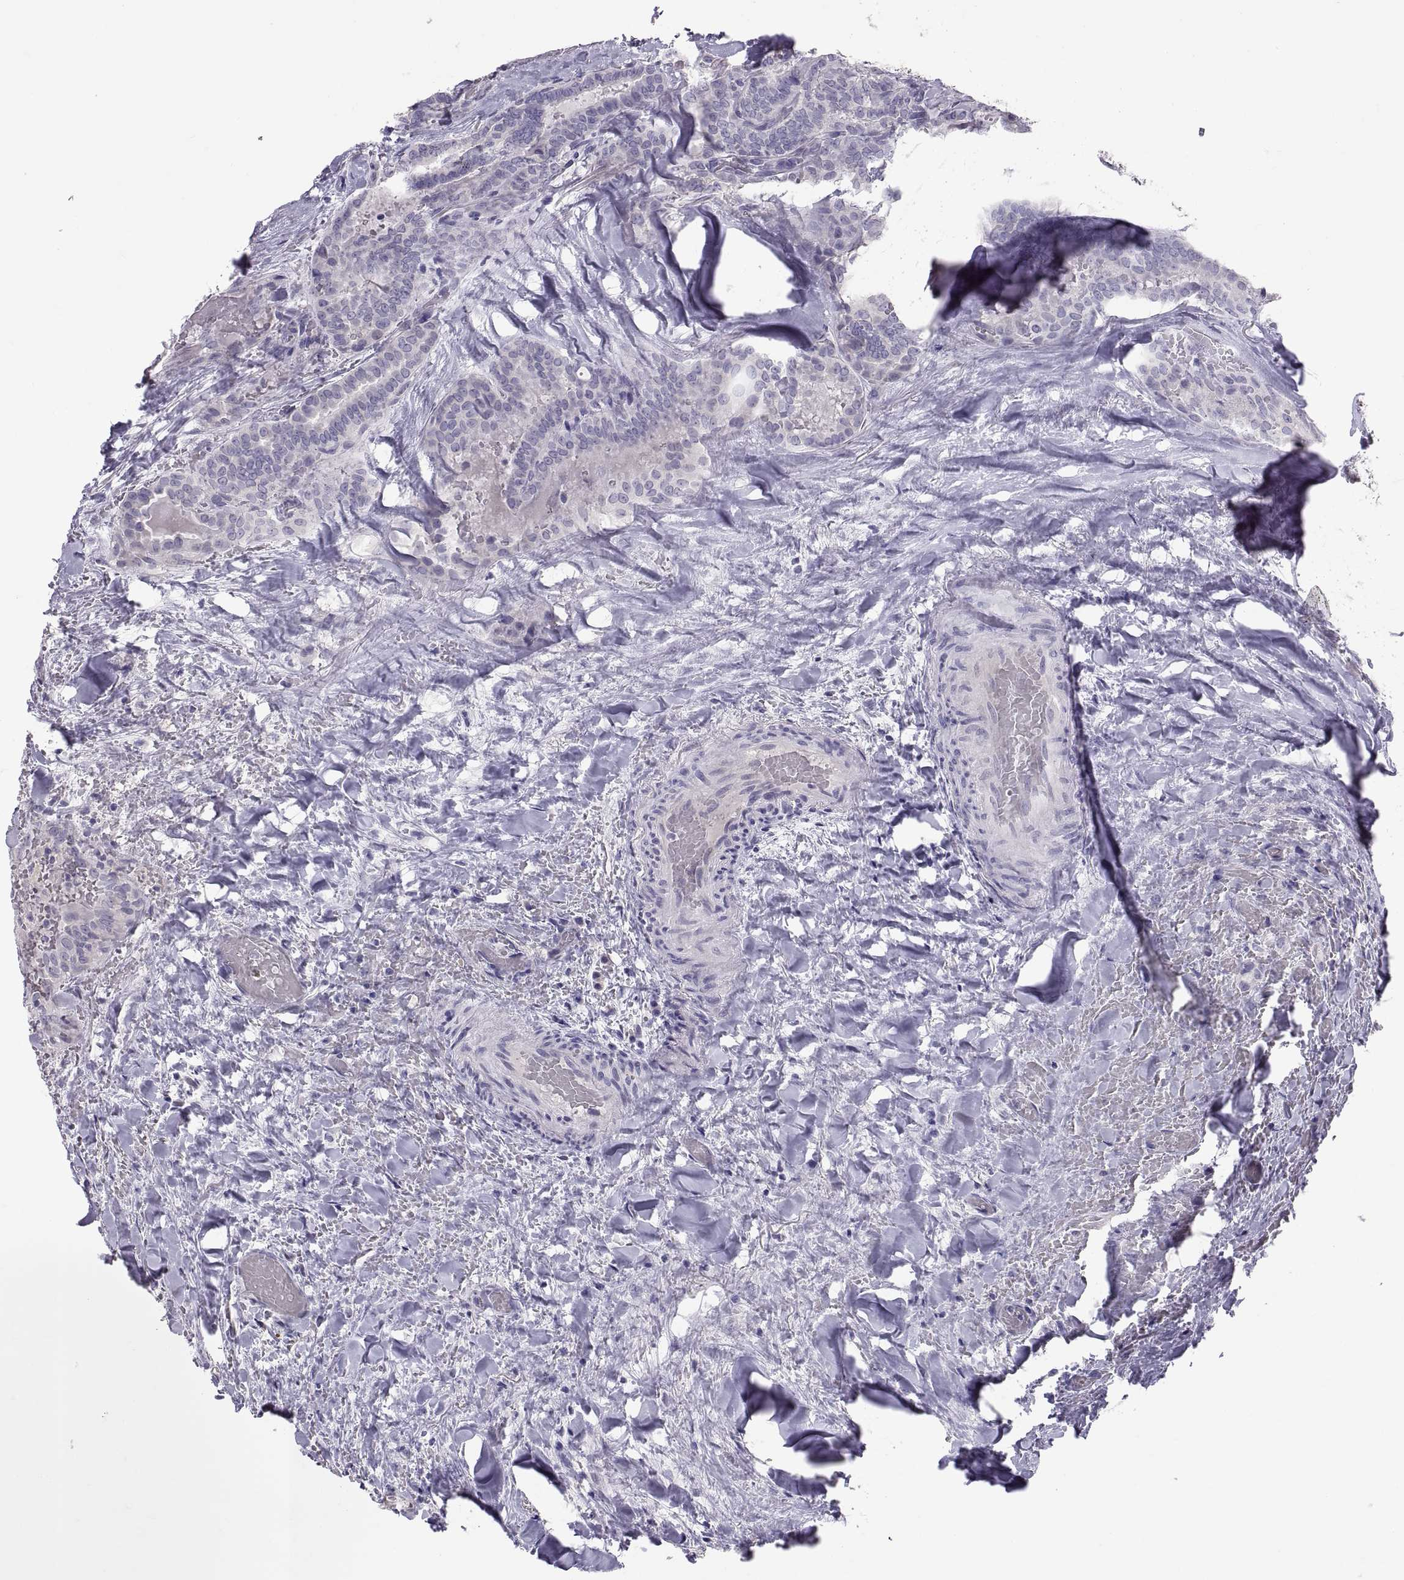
{"staining": {"intensity": "negative", "quantity": "none", "location": "none"}, "tissue": "thyroid cancer", "cell_type": "Tumor cells", "image_type": "cancer", "snomed": [{"axis": "morphology", "description": "Papillary adenocarcinoma, NOS"}, {"axis": "topography", "description": "Thyroid gland"}], "caption": "Tumor cells are negative for brown protein staining in papillary adenocarcinoma (thyroid).", "gene": "PTN", "patient": {"sex": "female", "age": 39}}